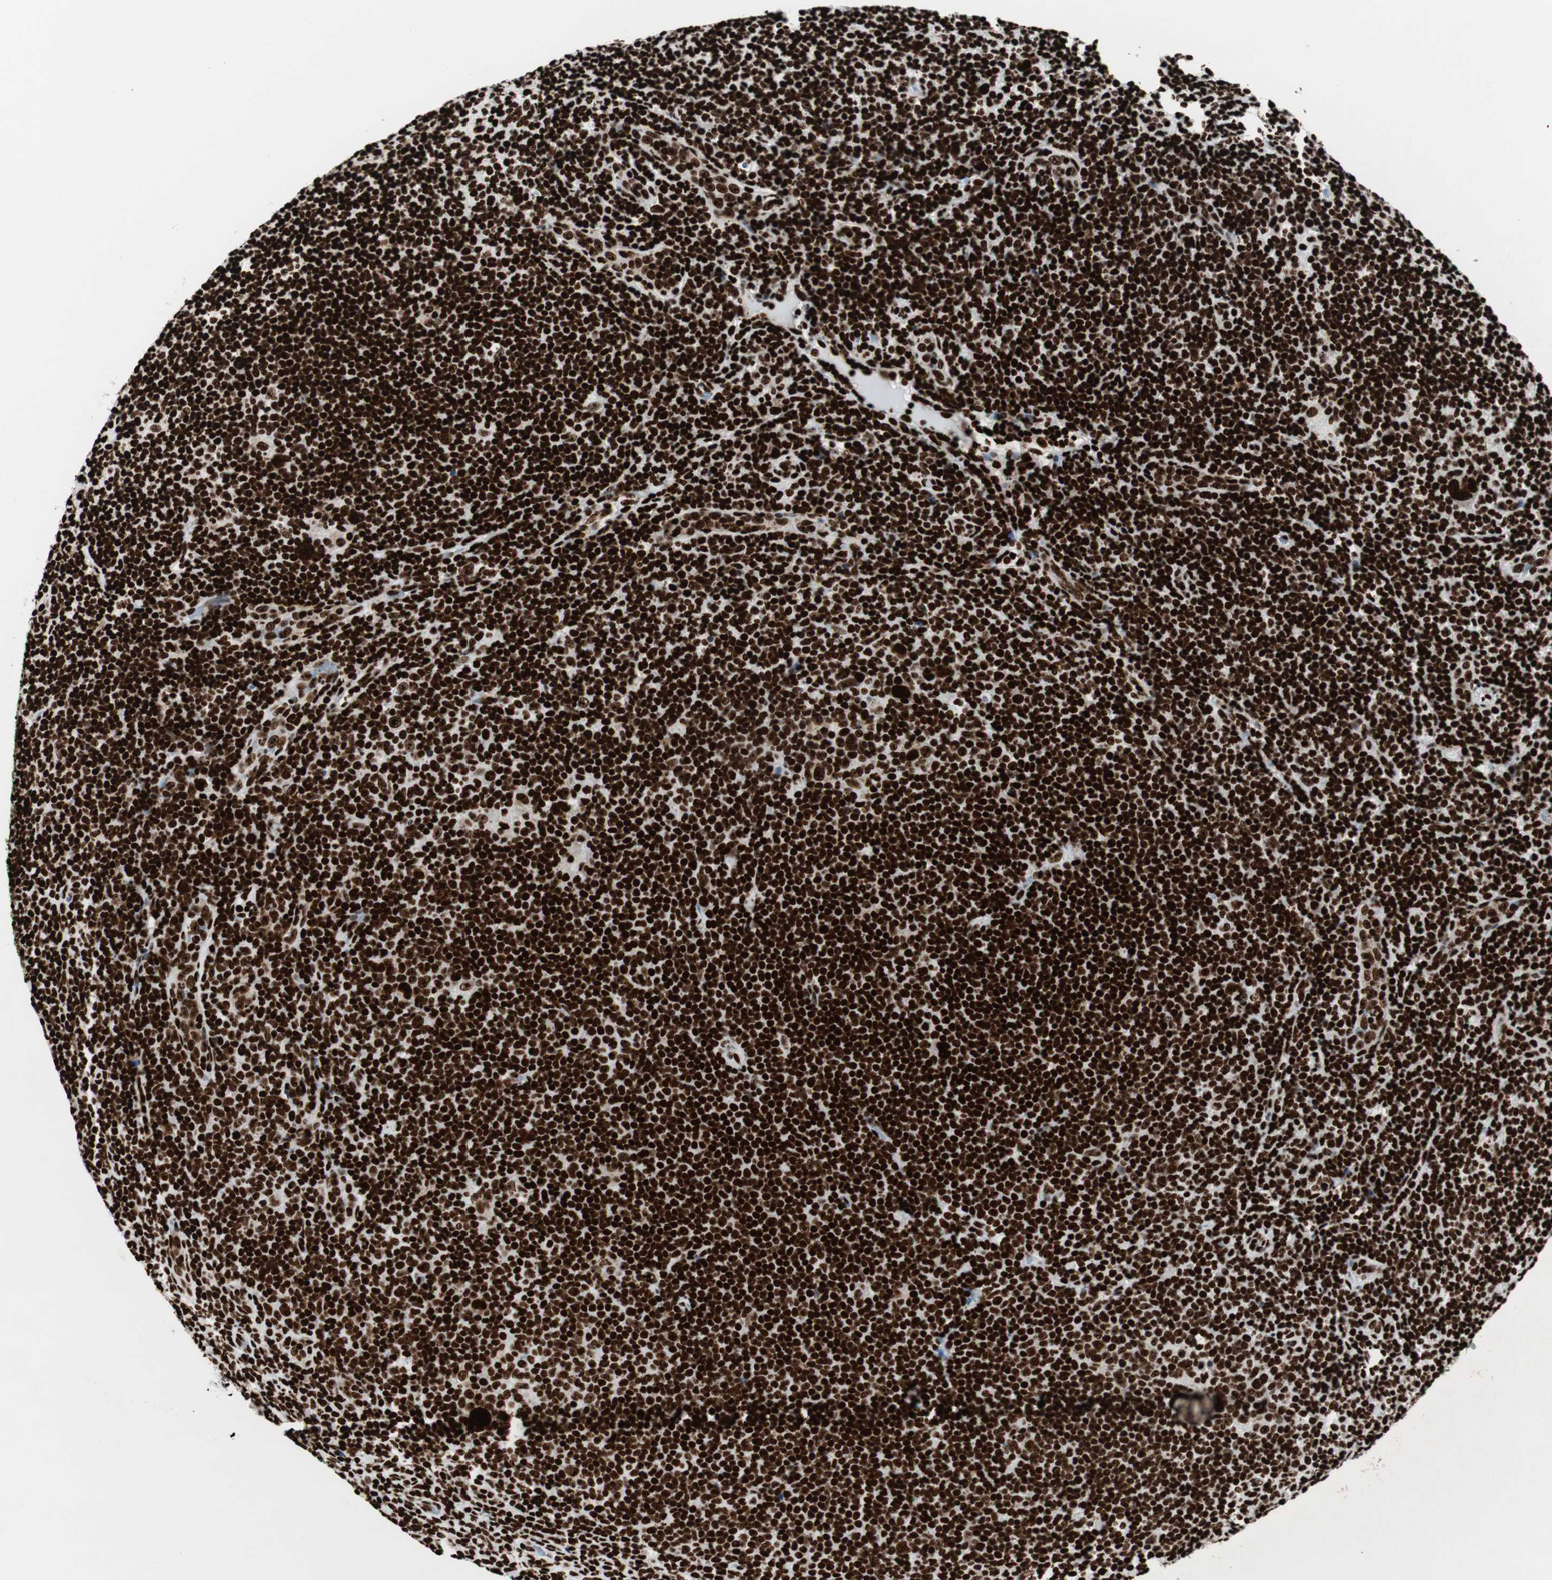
{"staining": {"intensity": "strong", "quantity": ">75%", "location": "nuclear"}, "tissue": "lymphoma", "cell_type": "Tumor cells", "image_type": "cancer", "snomed": [{"axis": "morphology", "description": "Hodgkin's disease, NOS"}, {"axis": "topography", "description": "Lymph node"}], "caption": "Tumor cells demonstrate high levels of strong nuclear staining in approximately >75% of cells in human lymphoma.", "gene": "NCL", "patient": {"sex": "female", "age": 57}}